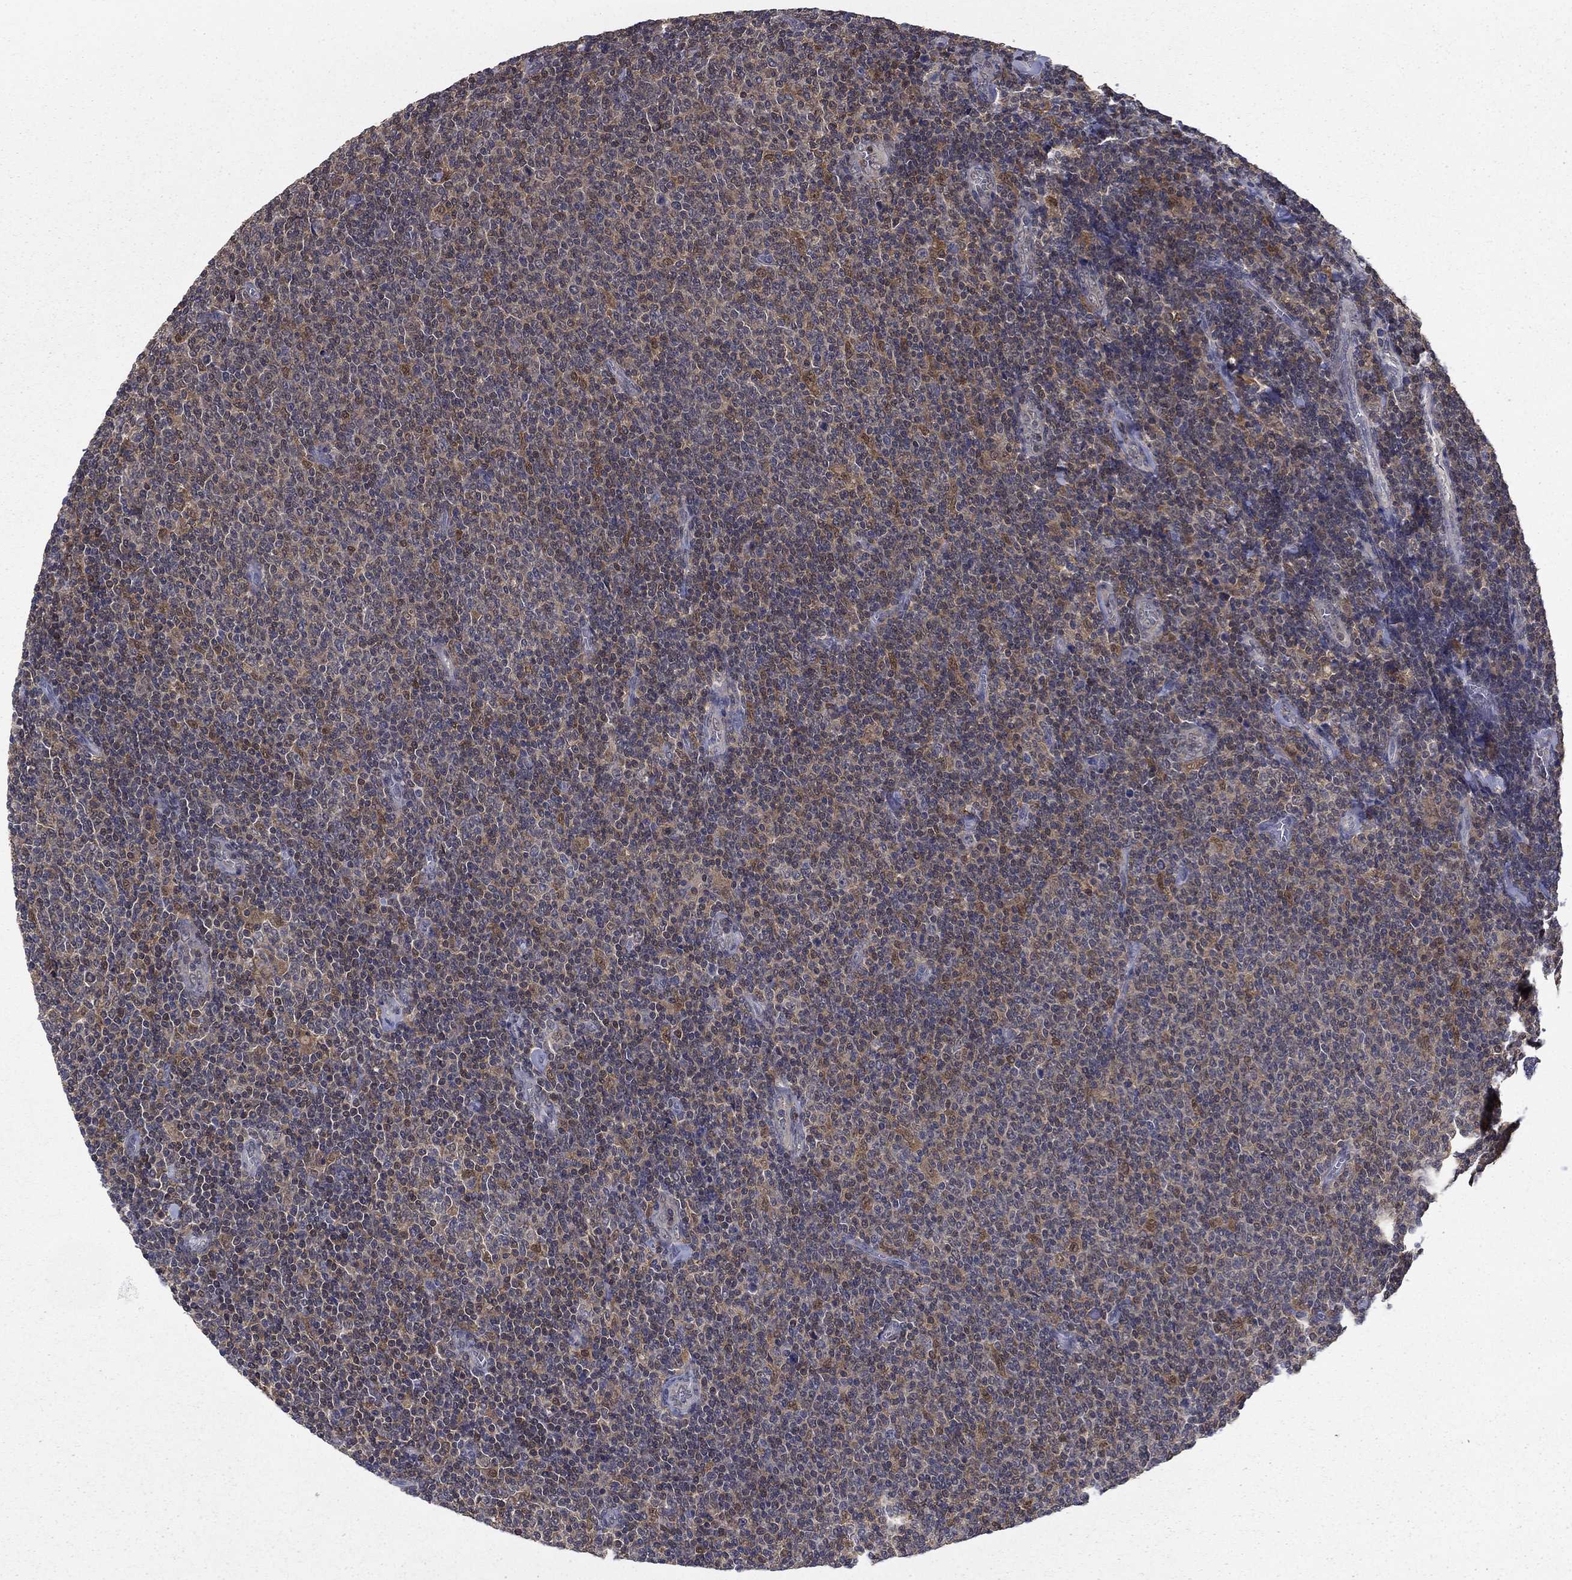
{"staining": {"intensity": "negative", "quantity": "none", "location": "none"}, "tissue": "lymphoma", "cell_type": "Tumor cells", "image_type": "cancer", "snomed": [{"axis": "morphology", "description": "Malignant lymphoma, non-Hodgkin's type, Low grade"}, {"axis": "topography", "description": "Lymph node"}], "caption": "Immunohistochemistry photomicrograph of human lymphoma stained for a protein (brown), which reveals no positivity in tumor cells.", "gene": "NIT2", "patient": {"sex": "male", "age": 52}}